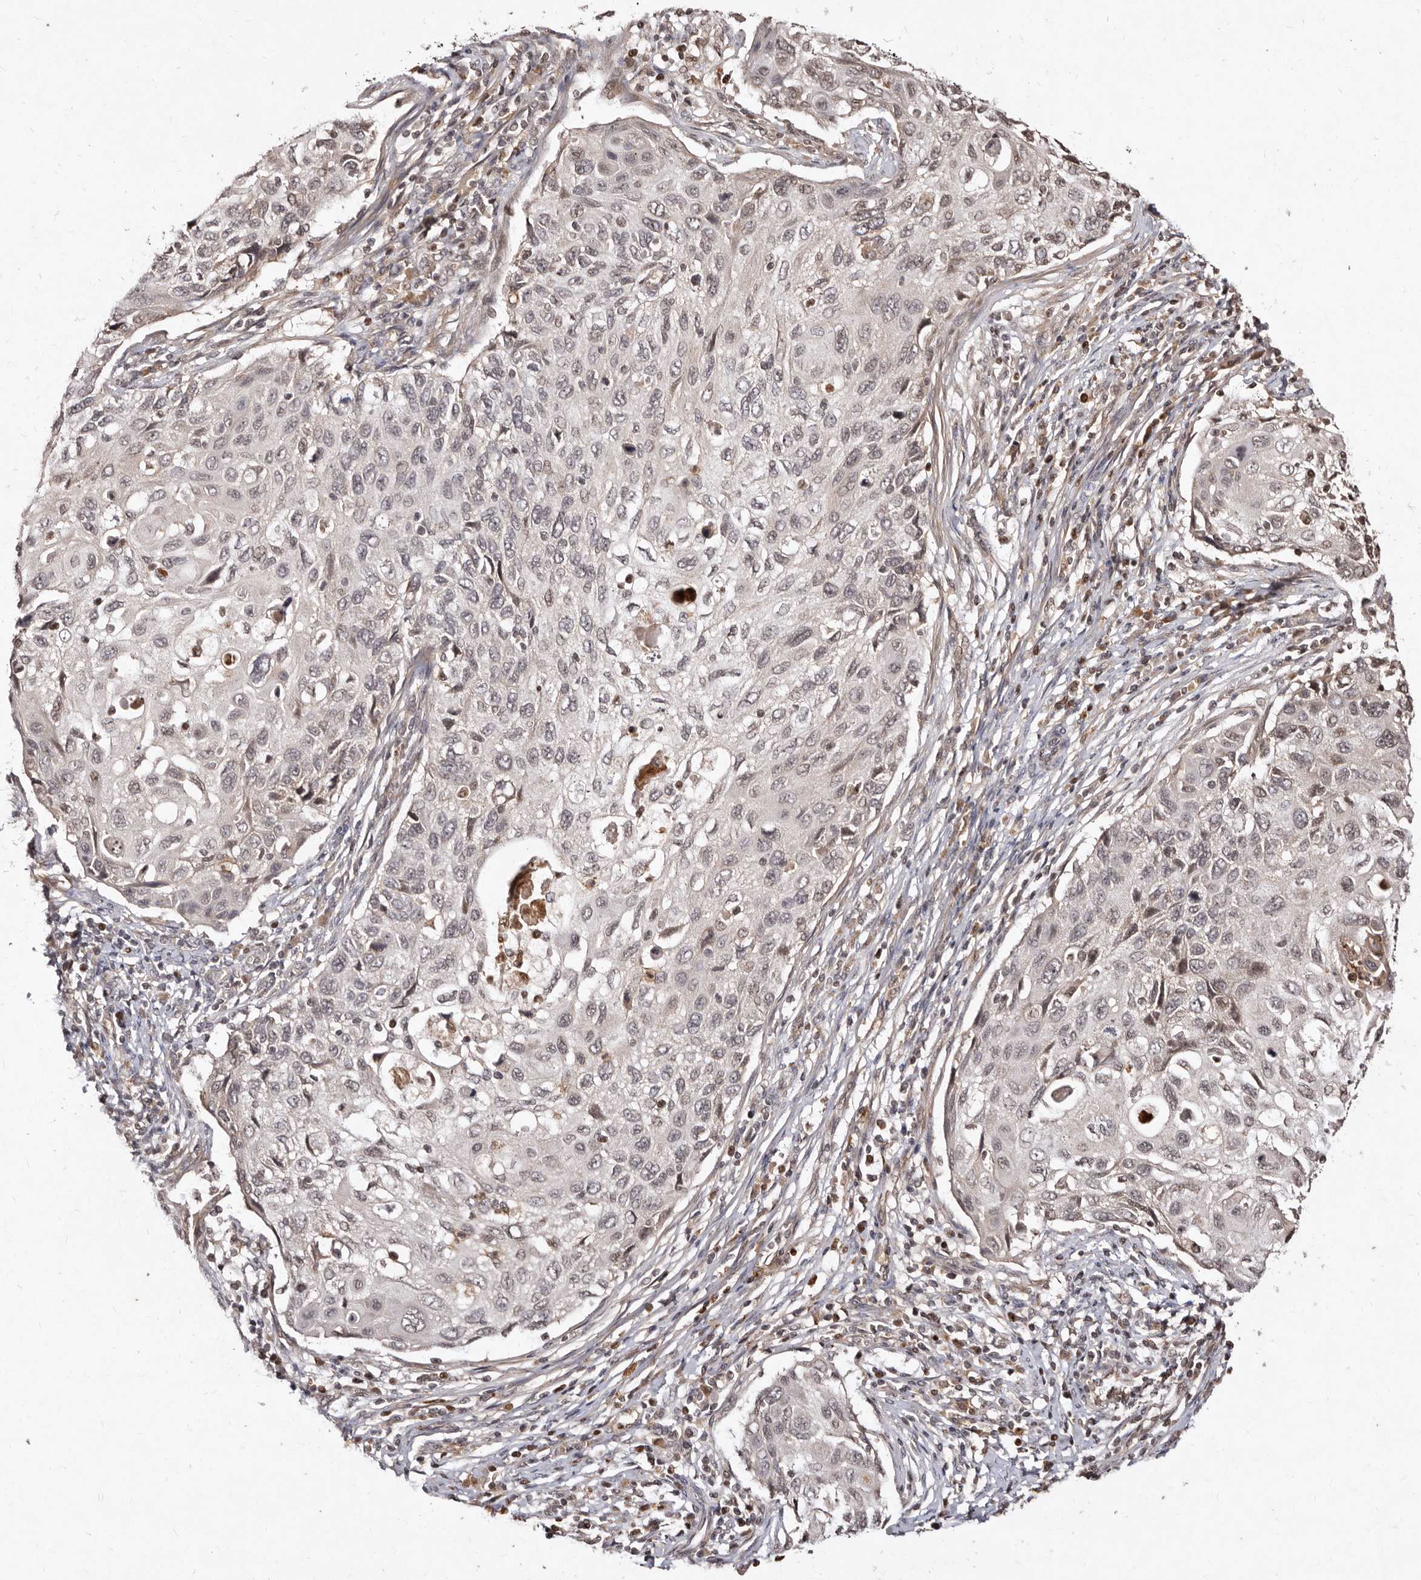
{"staining": {"intensity": "weak", "quantity": "<25%", "location": "nuclear"}, "tissue": "cervical cancer", "cell_type": "Tumor cells", "image_type": "cancer", "snomed": [{"axis": "morphology", "description": "Squamous cell carcinoma, NOS"}, {"axis": "topography", "description": "Cervix"}], "caption": "Immunohistochemistry (IHC) photomicrograph of neoplastic tissue: human cervical cancer stained with DAB (3,3'-diaminobenzidine) demonstrates no significant protein staining in tumor cells.", "gene": "LCORL", "patient": {"sex": "female", "age": 70}}